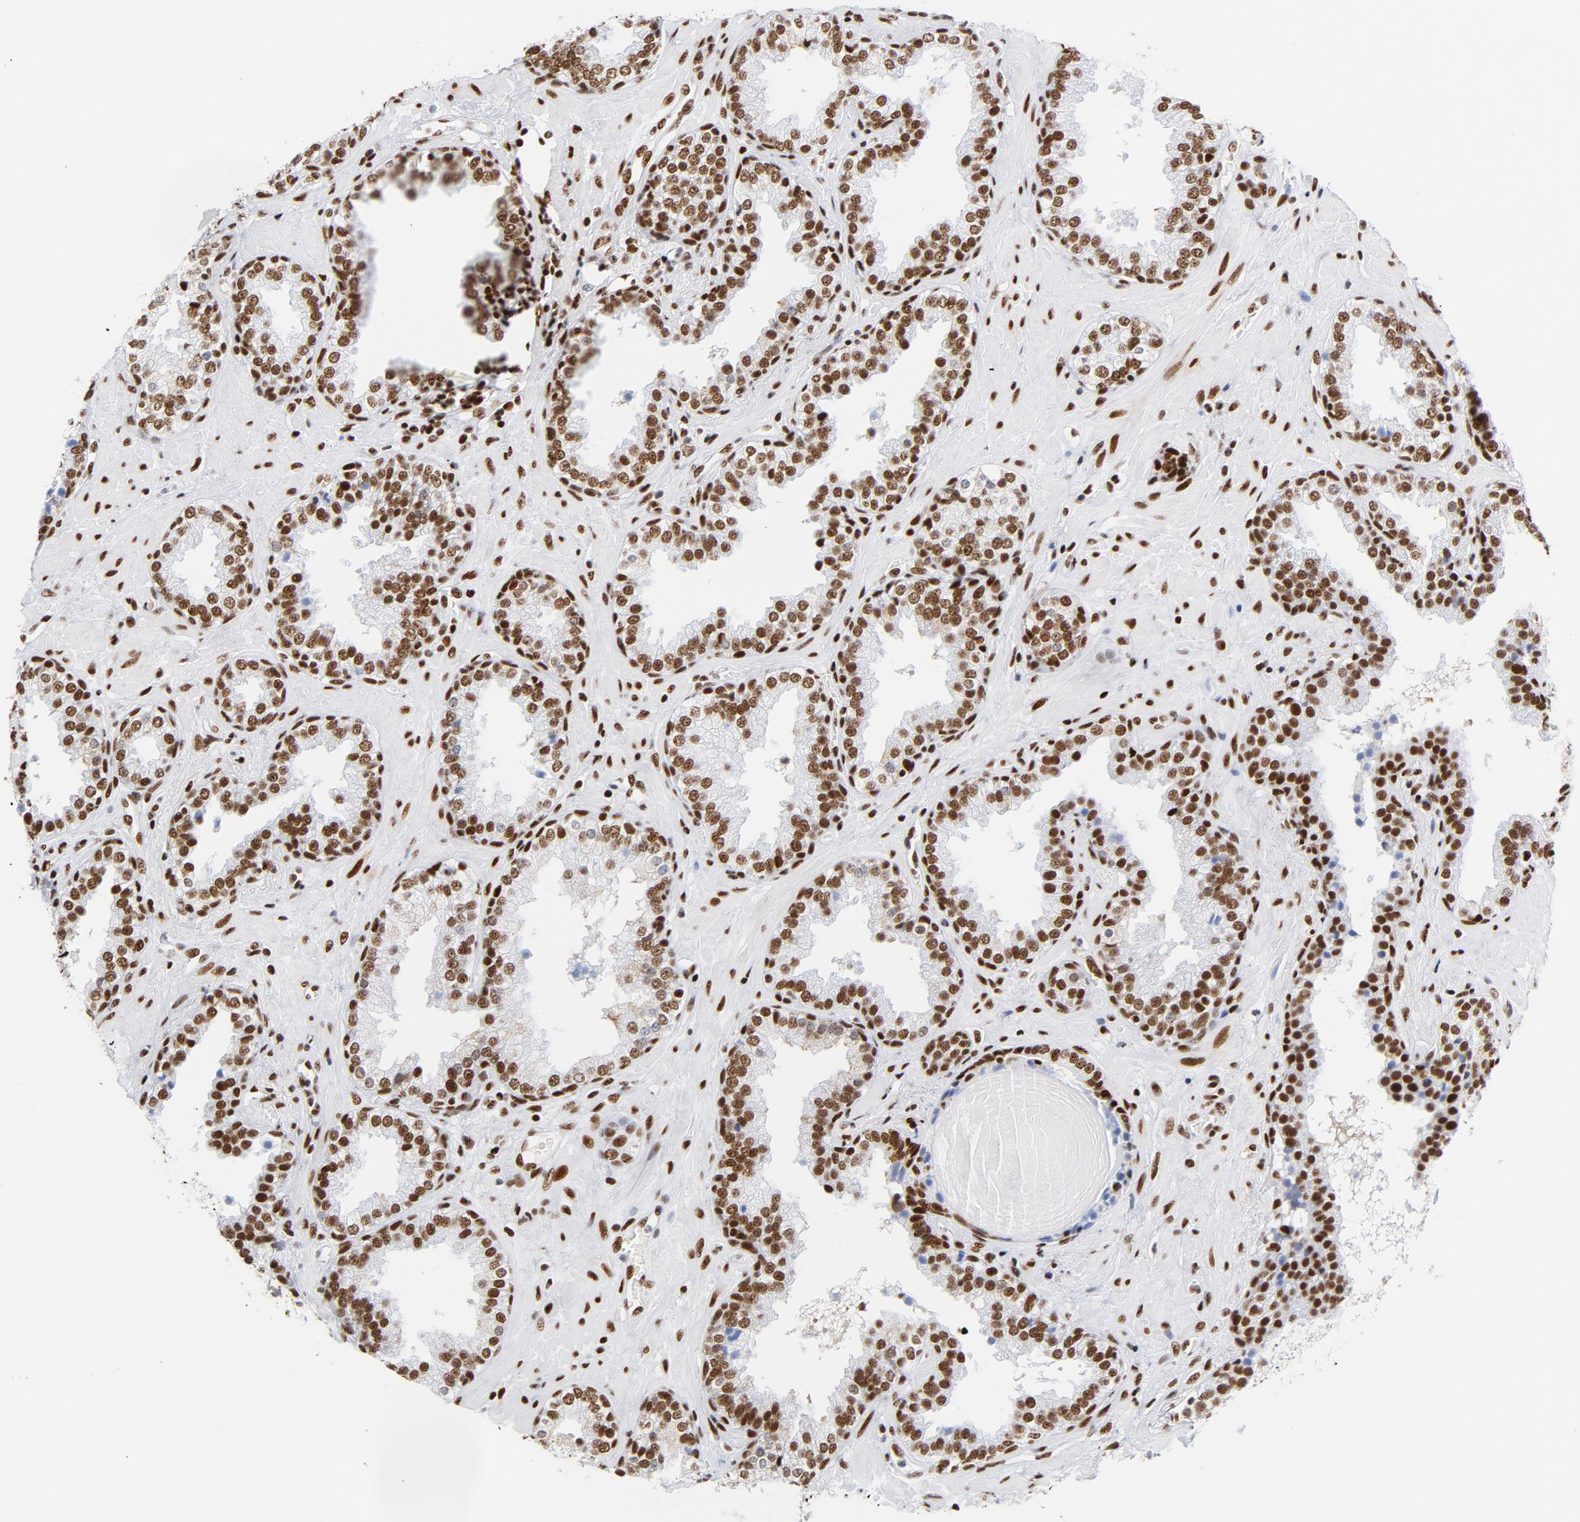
{"staining": {"intensity": "strong", "quantity": ">75%", "location": "nuclear"}, "tissue": "prostate", "cell_type": "Glandular cells", "image_type": "normal", "snomed": [{"axis": "morphology", "description": "Normal tissue, NOS"}, {"axis": "topography", "description": "Prostate"}], "caption": "Prostate stained with DAB (3,3'-diaminobenzidine) immunohistochemistry demonstrates high levels of strong nuclear staining in about >75% of glandular cells. The protein is shown in brown color, while the nuclei are stained blue.", "gene": "XRCC5", "patient": {"sex": "male", "age": 51}}